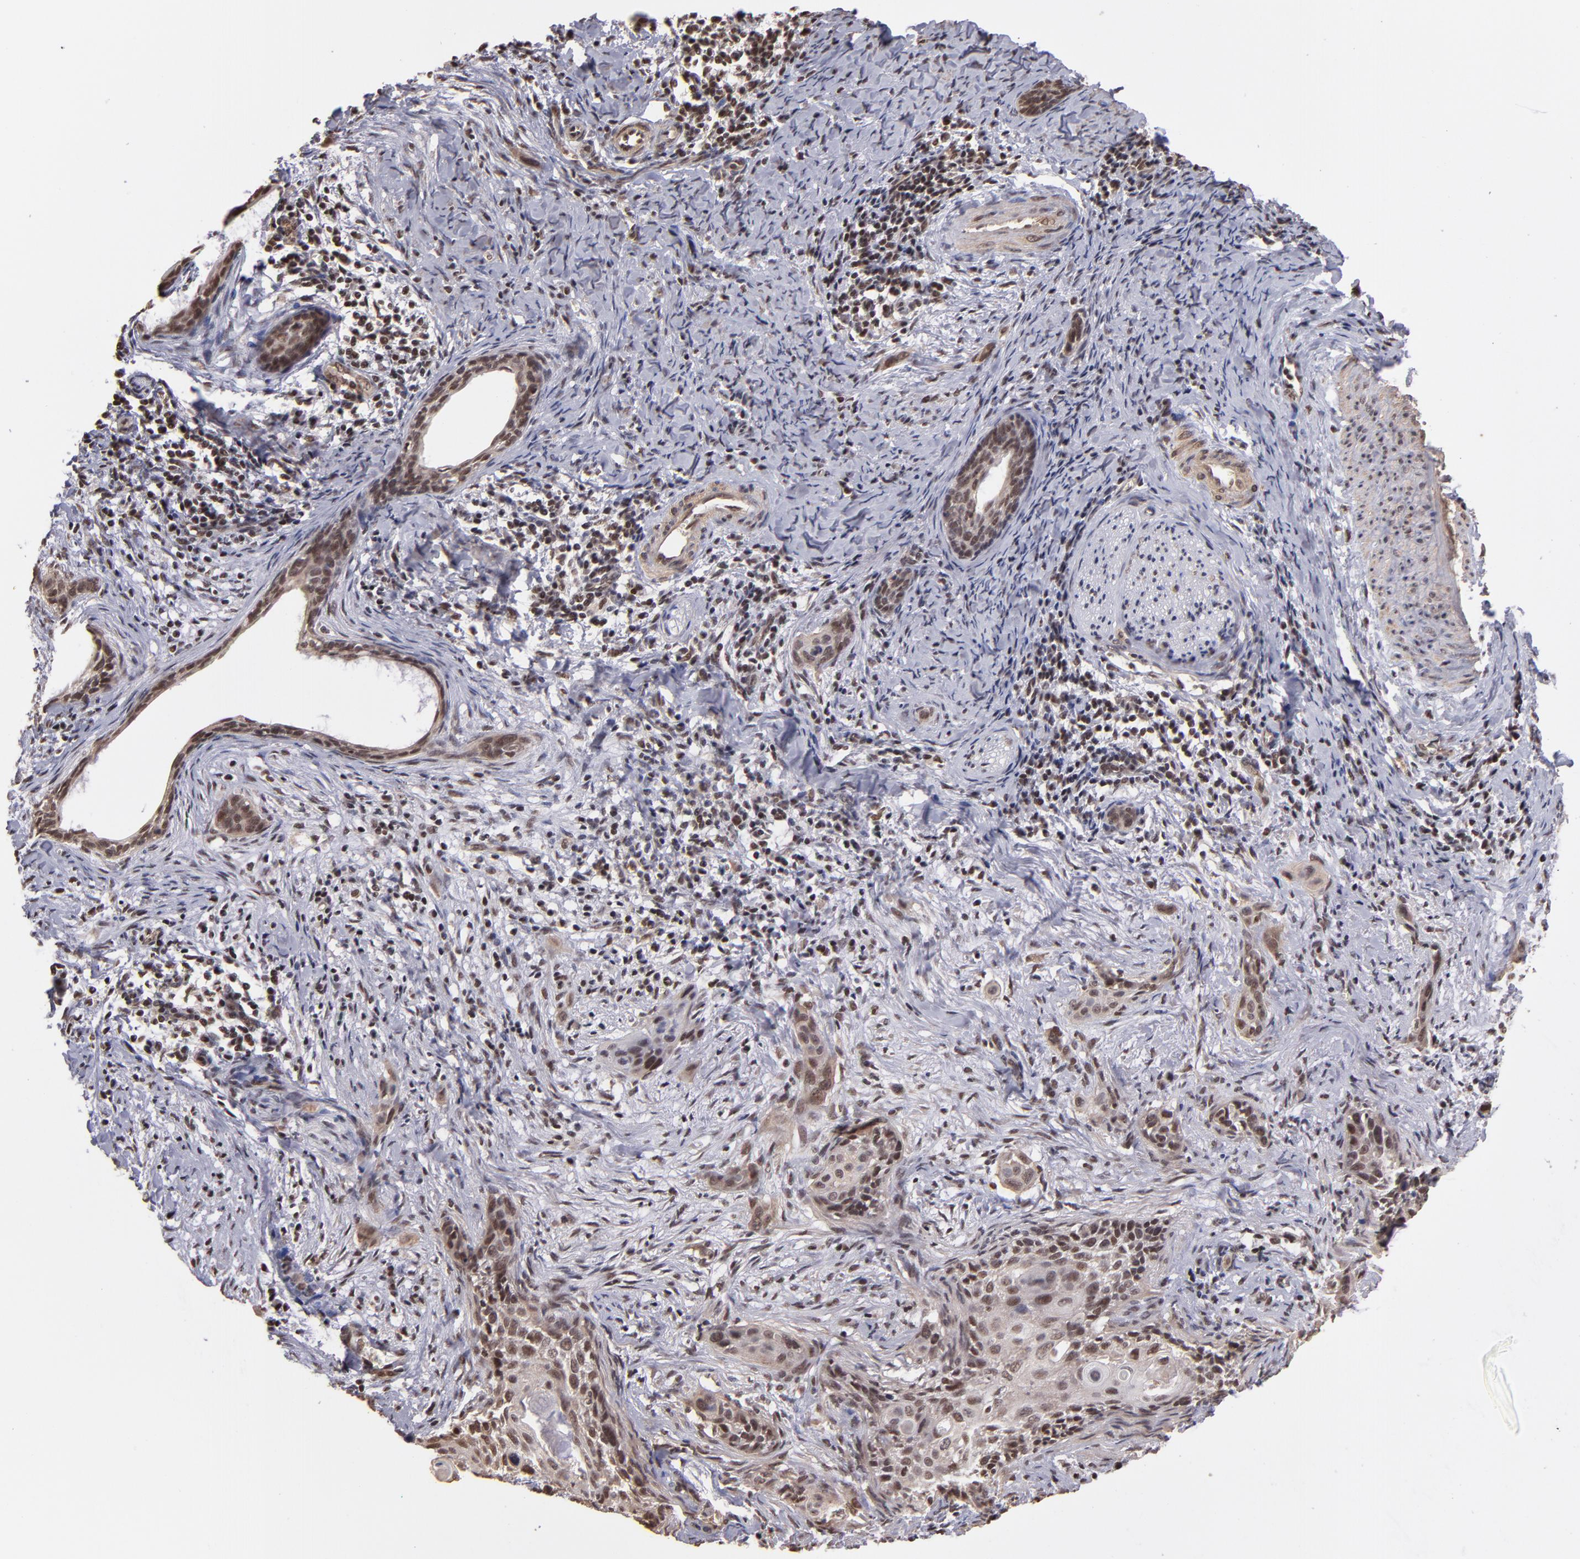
{"staining": {"intensity": "moderate", "quantity": ">75%", "location": "nuclear"}, "tissue": "cervical cancer", "cell_type": "Tumor cells", "image_type": "cancer", "snomed": [{"axis": "morphology", "description": "Squamous cell carcinoma, NOS"}, {"axis": "topography", "description": "Cervix"}], "caption": "Human cervical squamous cell carcinoma stained with a protein marker demonstrates moderate staining in tumor cells.", "gene": "TERF2", "patient": {"sex": "female", "age": 33}}